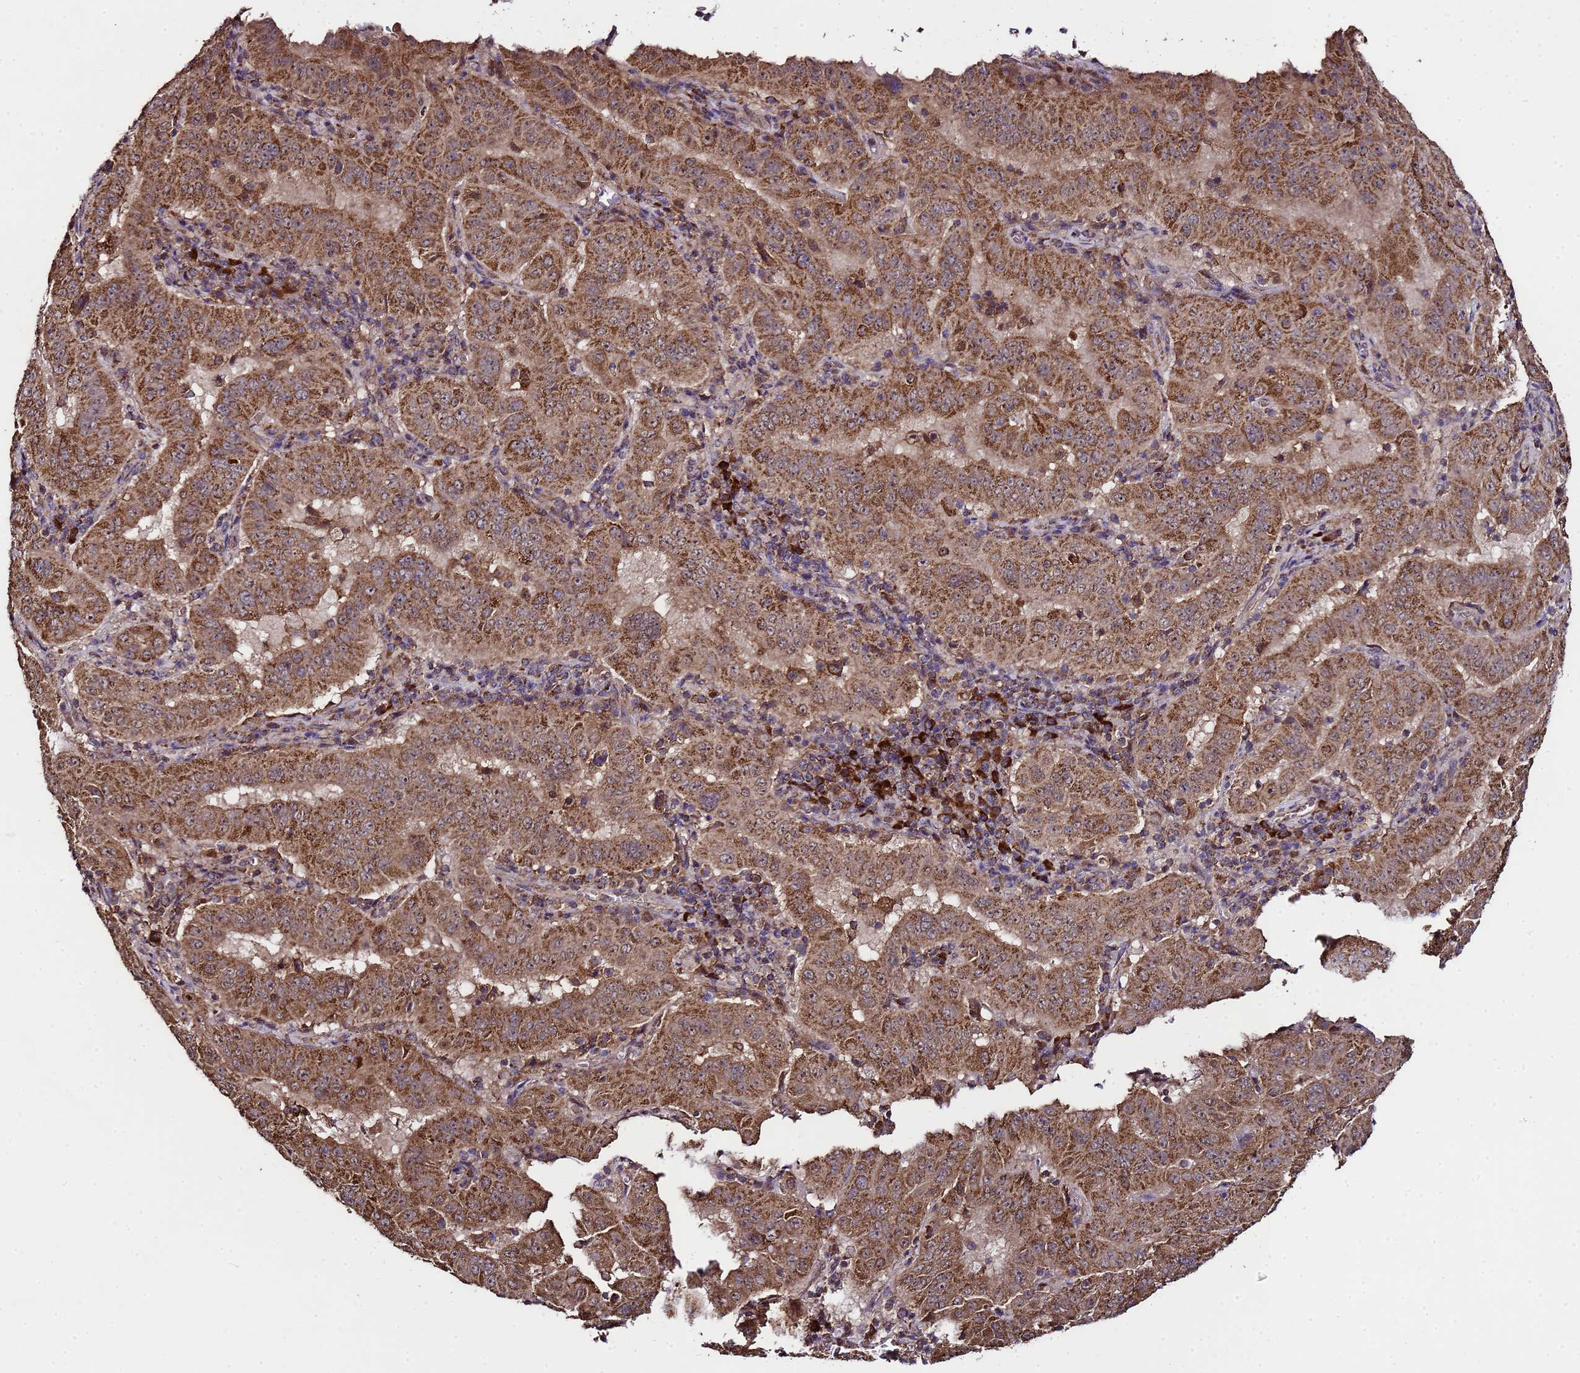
{"staining": {"intensity": "strong", "quantity": ">75%", "location": "cytoplasmic/membranous"}, "tissue": "pancreatic cancer", "cell_type": "Tumor cells", "image_type": "cancer", "snomed": [{"axis": "morphology", "description": "Adenocarcinoma, NOS"}, {"axis": "topography", "description": "Pancreas"}], "caption": "Immunohistochemical staining of human pancreatic cancer shows high levels of strong cytoplasmic/membranous protein expression in approximately >75% of tumor cells. (DAB = brown stain, brightfield microscopy at high magnification).", "gene": "HSPBAP1", "patient": {"sex": "male", "age": 63}}